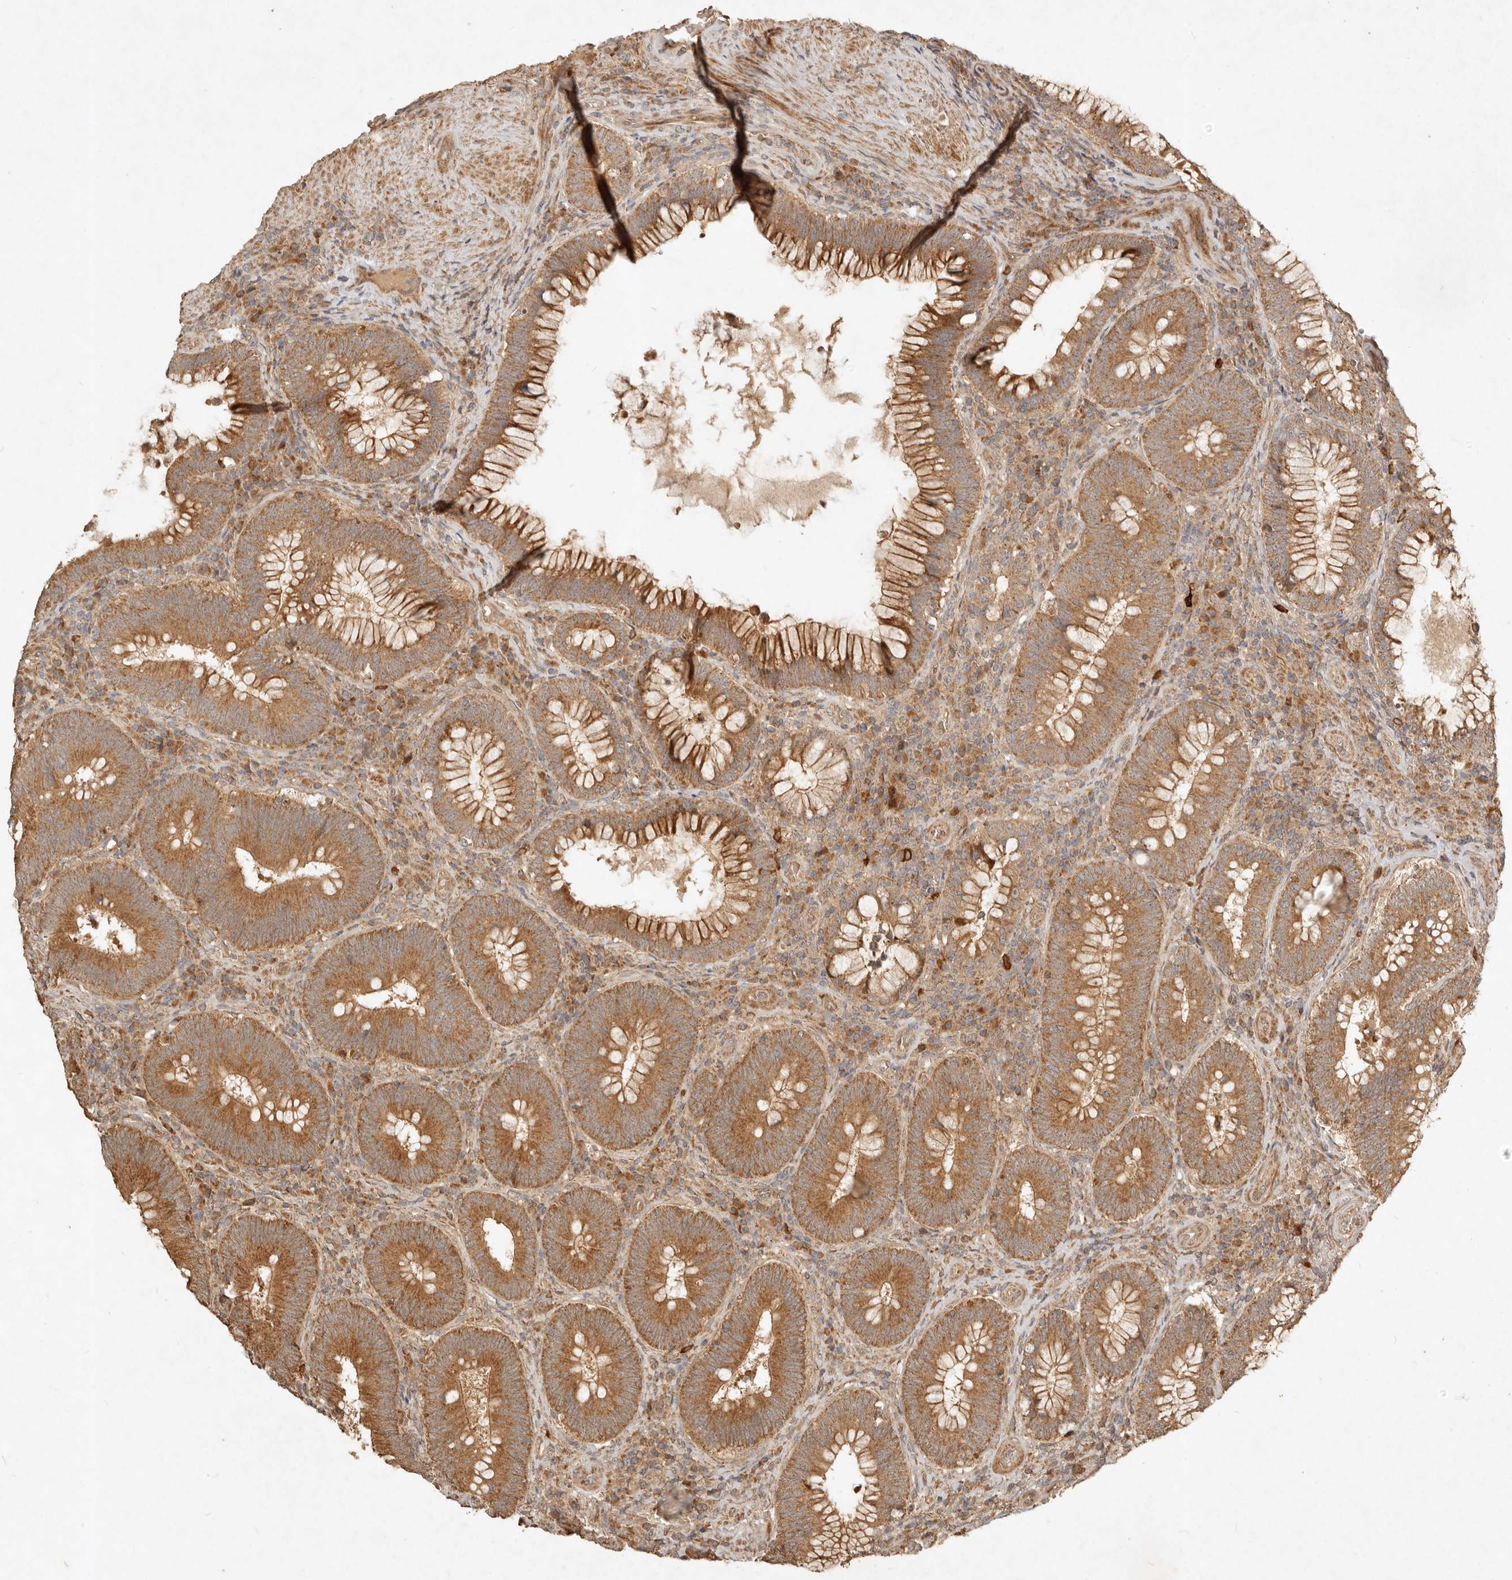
{"staining": {"intensity": "strong", "quantity": ">75%", "location": "cytoplasmic/membranous"}, "tissue": "colorectal cancer", "cell_type": "Tumor cells", "image_type": "cancer", "snomed": [{"axis": "morphology", "description": "Normal tissue, NOS"}, {"axis": "topography", "description": "Colon"}], "caption": "Human colorectal cancer stained for a protein (brown) displays strong cytoplasmic/membranous positive staining in approximately >75% of tumor cells.", "gene": "CLEC4C", "patient": {"sex": "female", "age": 82}}